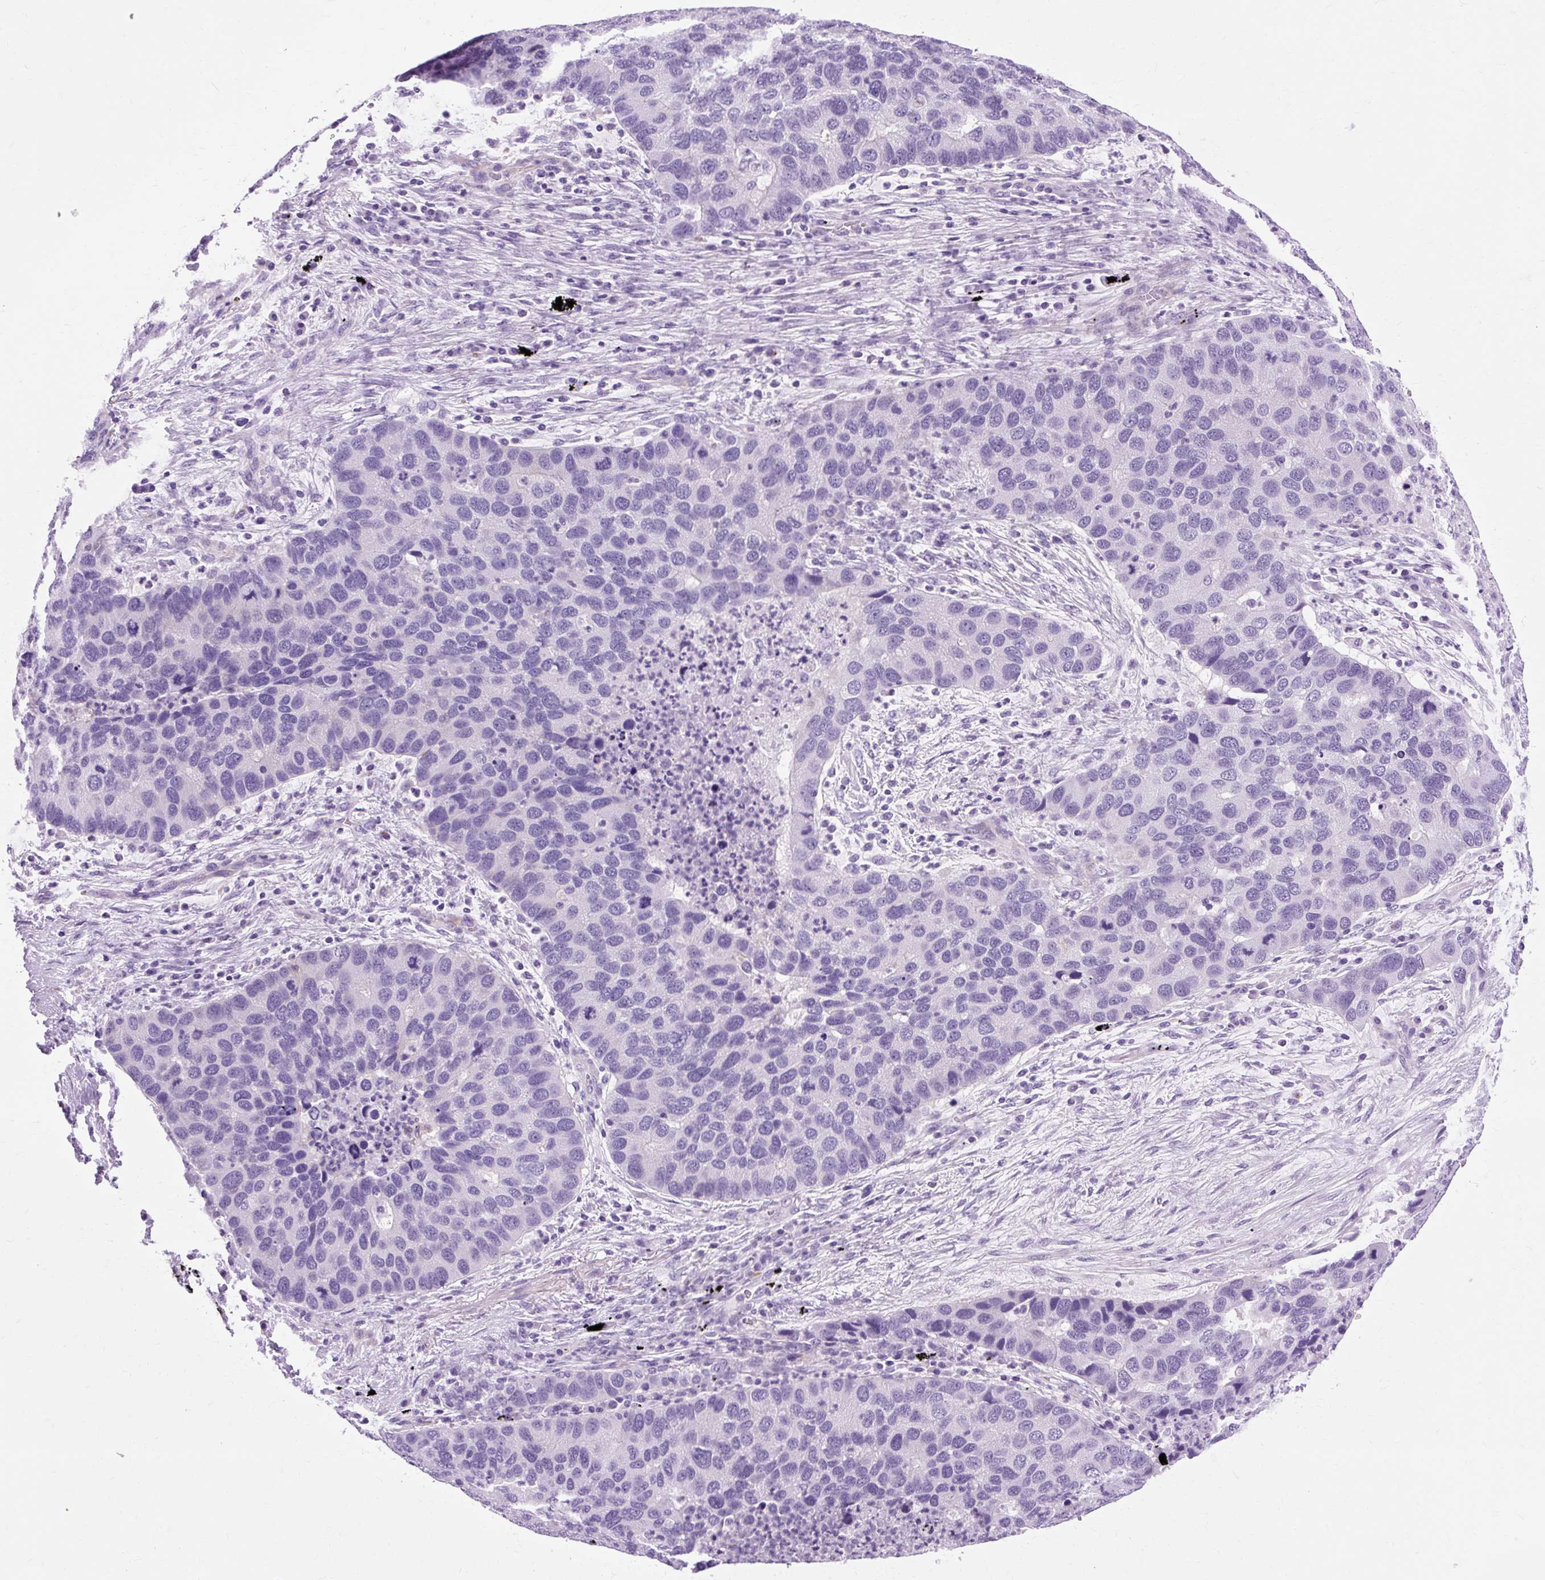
{"staining": {"intensity": "negative", "quantity": "none", "location": "none"}, "tissue": "lung cancer", "cell_type": "Tumor cells", "image_type": "cancer", "snomed": [{"axis": "morphology", "description": "Aneuploidy"}, {"axis": "morphology", "description": "Adenocarcinoma, NOS"}, {"axis": "topography", "description": "Lymph node"}, {"axis": "topography", "description": "Lung"}], "caption": "High magnification brightfield microscopy of lung cancer (adenocarcinoma) stained with DAB (brown) and counterstained with hematoxylin (blue): tumor cells show no significant positivity.", "gene": "OOEP", "patient": {"sex": "female", "age": 74}}